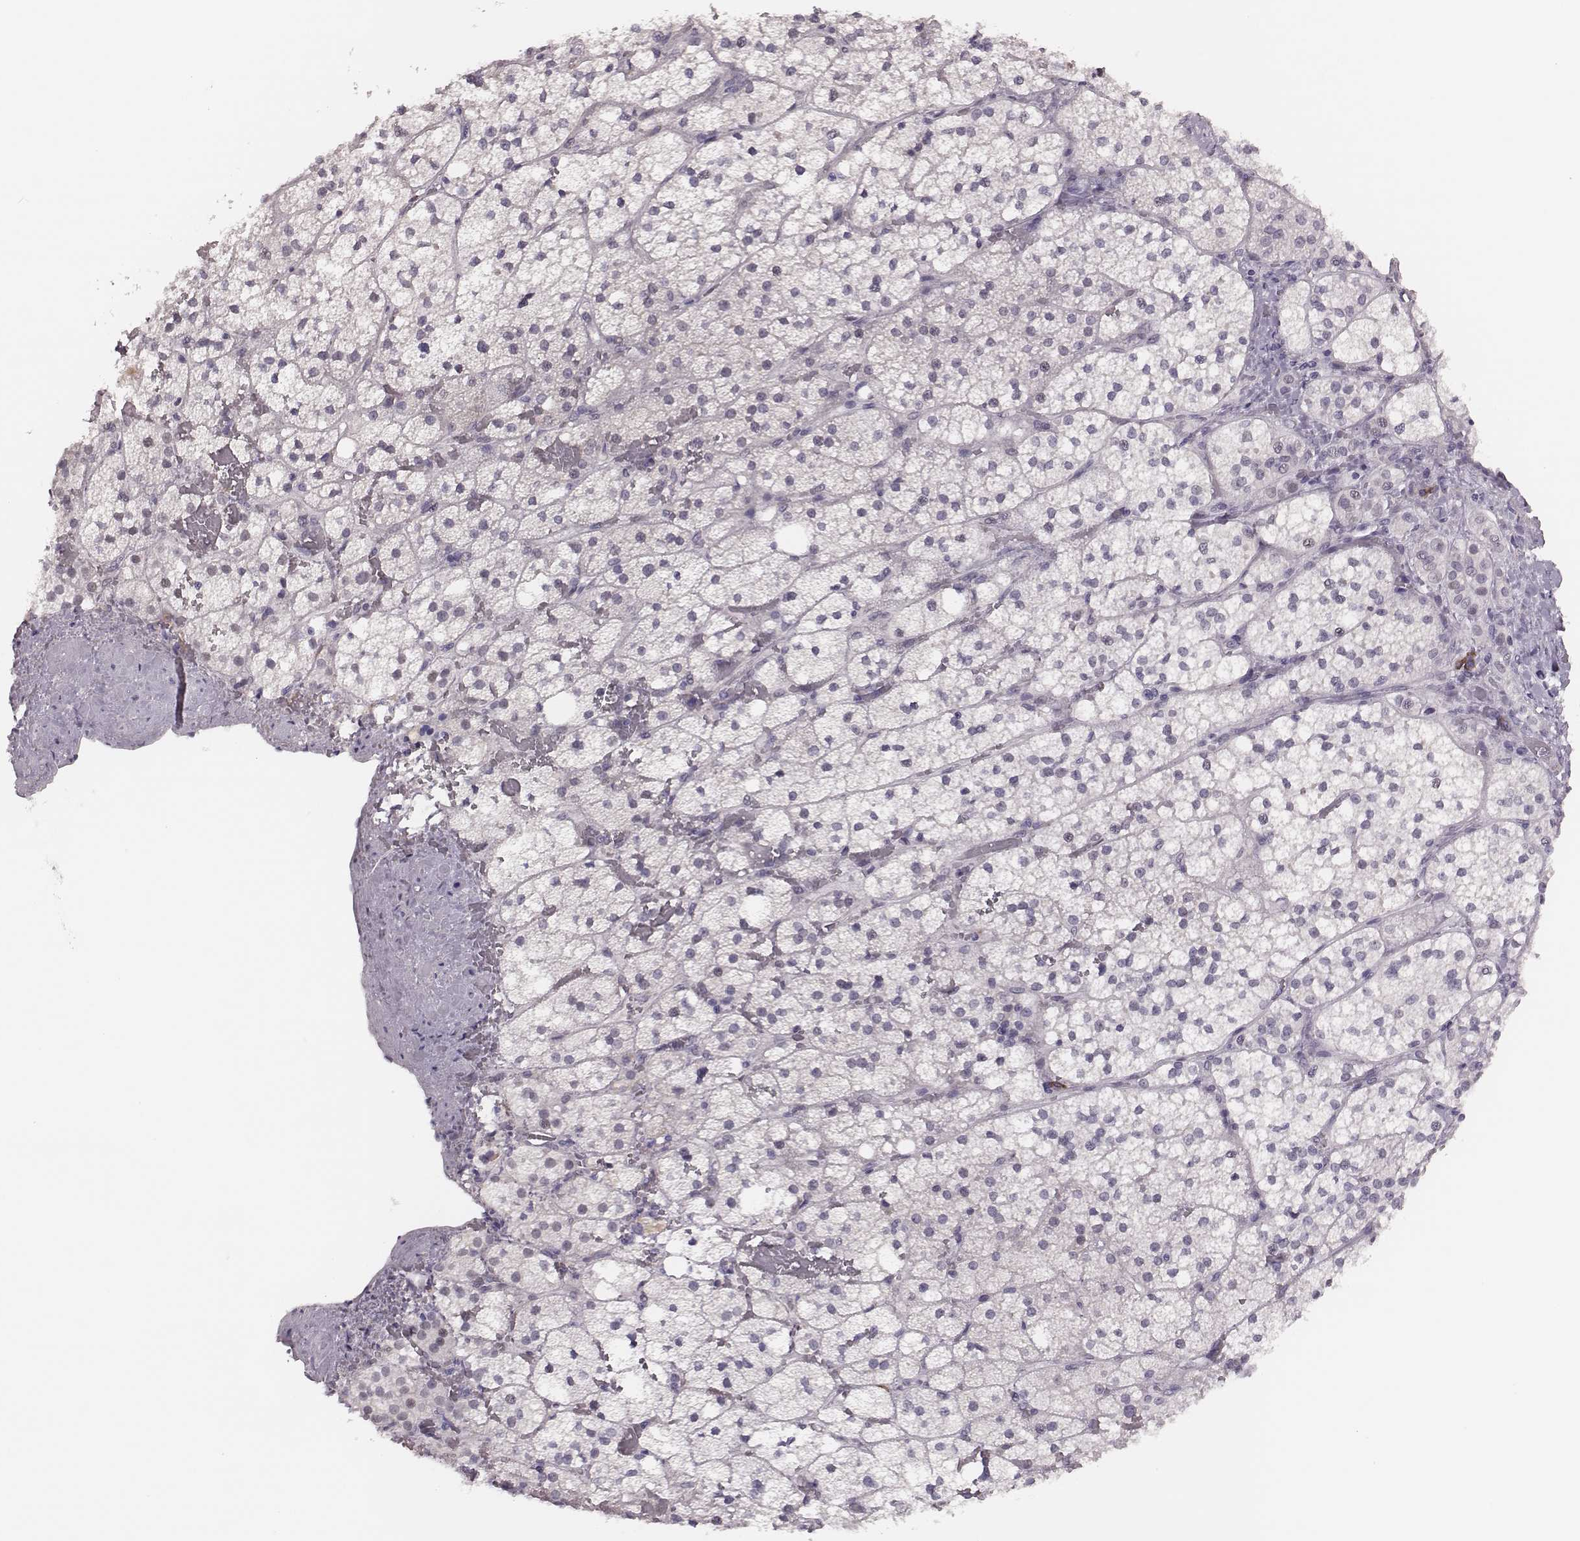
{"staining": {"intensity": "negative", "quantity": "none", "location": "none"}, "tissue": "adrenal gland", "cell_type": "Glandular cells", "image_type": "normal", "snomed": [{"axis": "morphology", "description": "Normal tissue, NOS"}, {"axis": "topography", "description": "Adrenal gland"}], "caption": "Protein analysis of normal adrenal gland exhibits no significant staining in glandular cells. Brightfield microscopy of IHC stained with DAB (3,3'-diaminobenzidine) (brown) and hematoxylin (blue), captured at high magnification.", "gene": "PBK", "patient": {"sex": "male", "age": 53}}